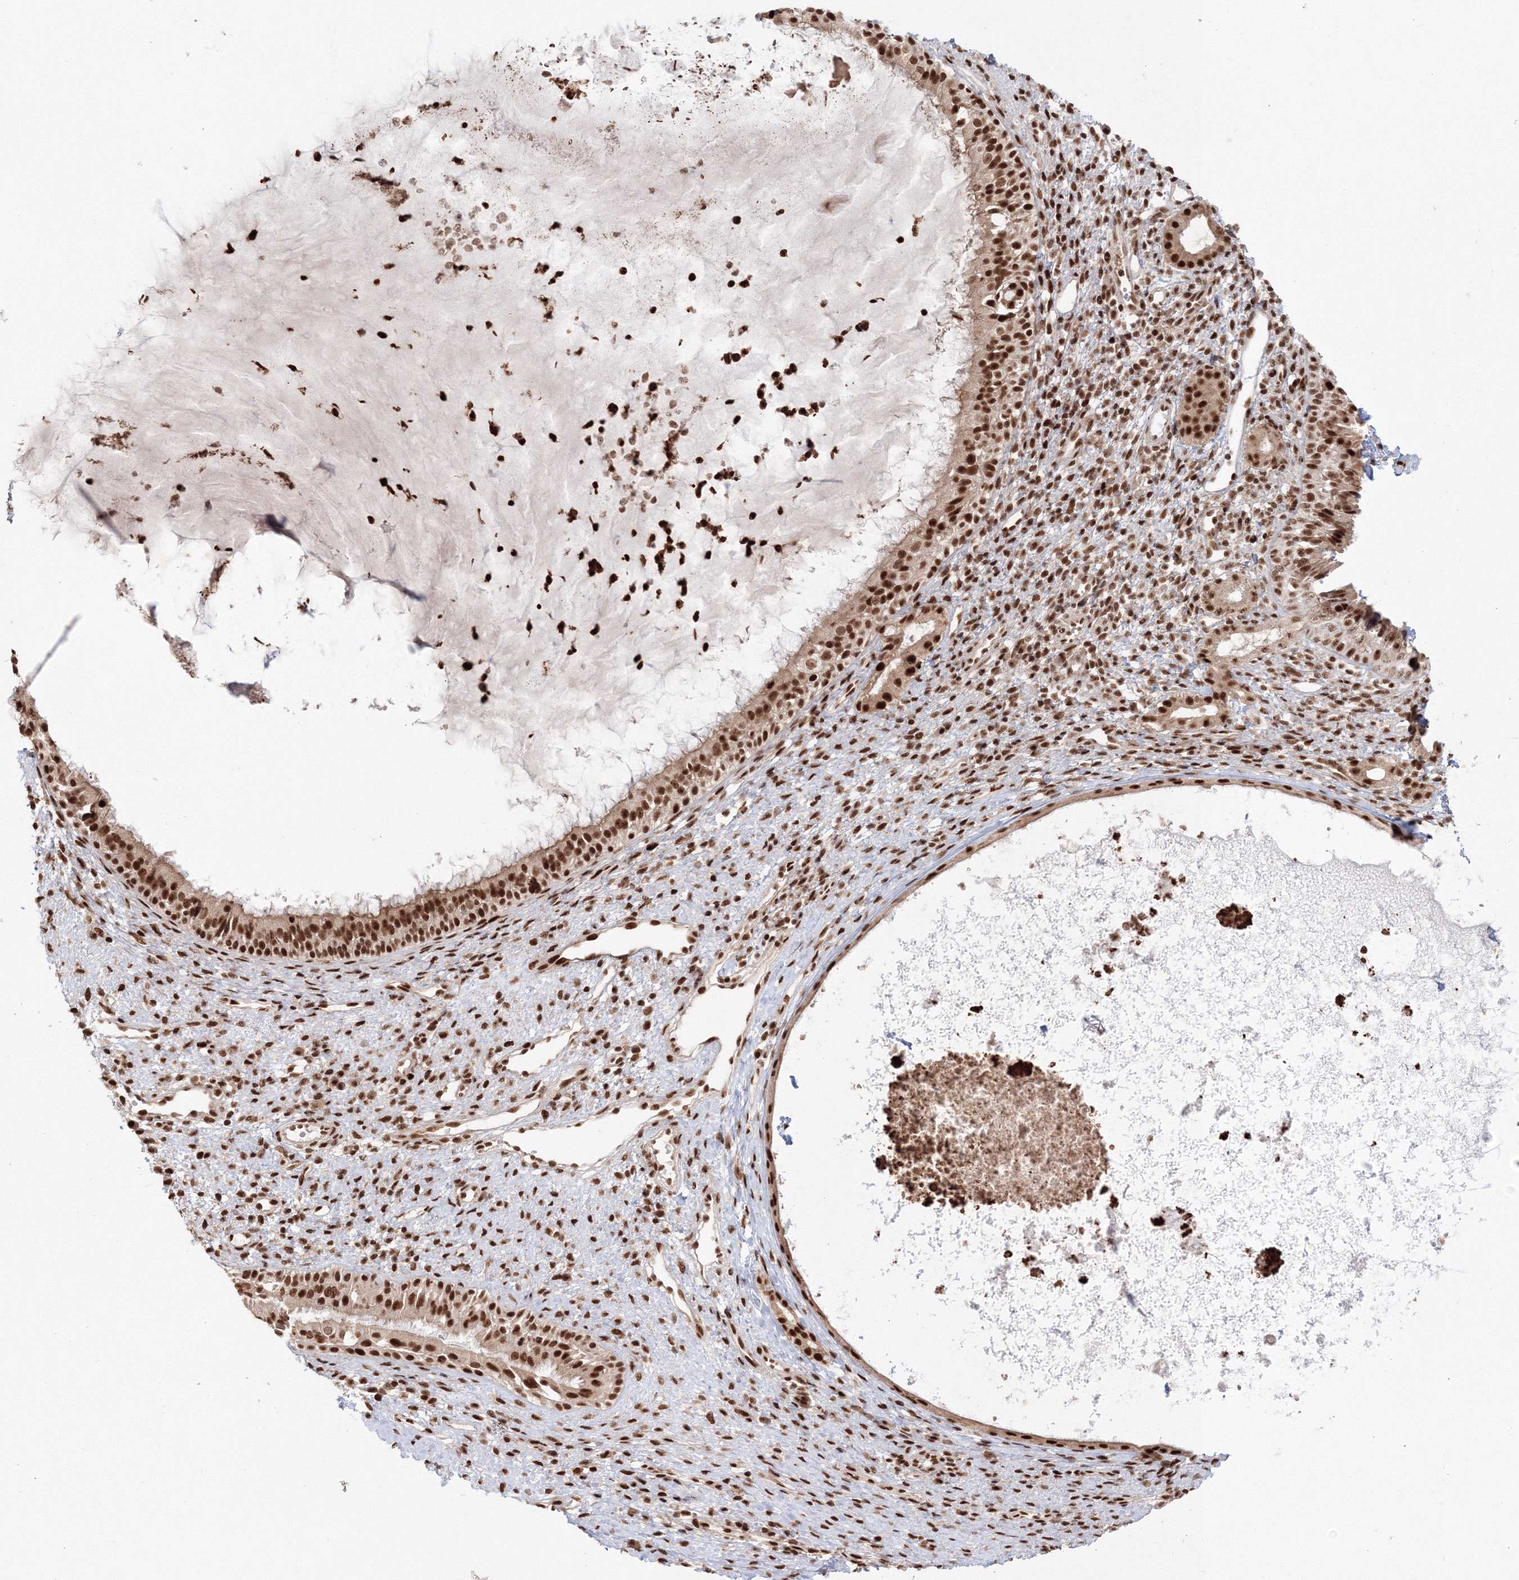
{"staining": {"intensity": "strong", "quantity": ">75%", "location": "nuclear"}, "tissue": "nasopharynx", "cell_type": "Respiratory epithelial cells", "image_type": "normal", "snomed": [{"axis": "morphology", "description": "Normal tissue, NOS"}, {"axis": "topography", "description": "Nasopharynx"}], "caption": "Immunohistochemical staining of benign human nasopharynx exhibits >75% levels of strong nuclear protein positivity in about >75% of respiratory epithelial cells. (IHC, brightfield microscopy, high magnification).", "gene": "KIF20A", "patient": {"sex": "male", "age": 22}}